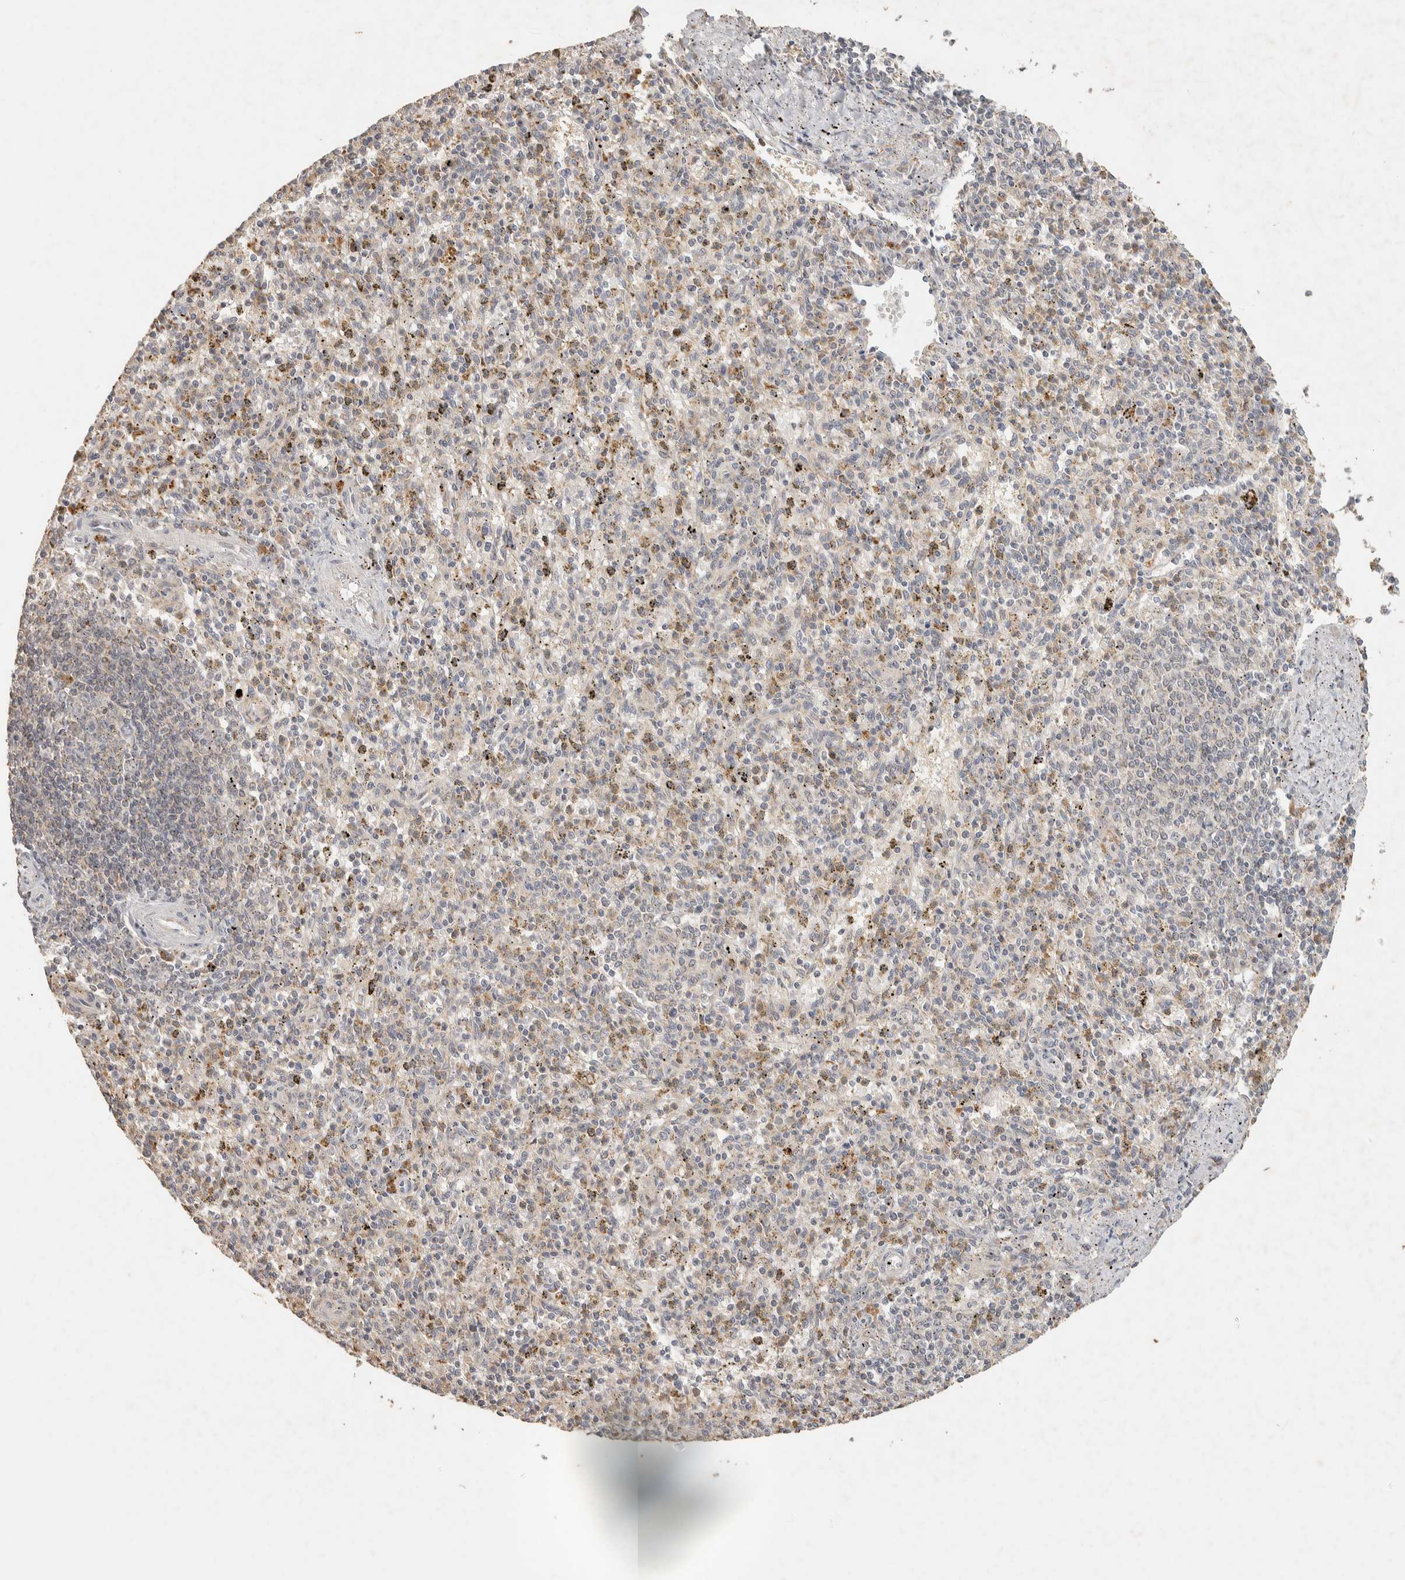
{"staining": {"intensity": "moderate", "quantity": "25%-75%", "location": "cytoplasmic/membranous"}, "tissue": "spleen", "cell_type": "Cells in red pulp", "image_type": "normal", "snomed": [{"axis": "morphology", "description": "Normal tissue, NOS"}, {"axis": "topography", "description": "Spleen"}], "caption": "Immunohistochemical staining of normal human spleen reveals moderate cytoplasmic/membranous protein positivity in about 25%-75% of cells in red pulp. The staining was performed using DAB, with brown indicating positive protein expression. Nuclei are stained blue with hematoxylin.", "gene": "ITPA", "patient": {"sex": "male", "age": 72}}